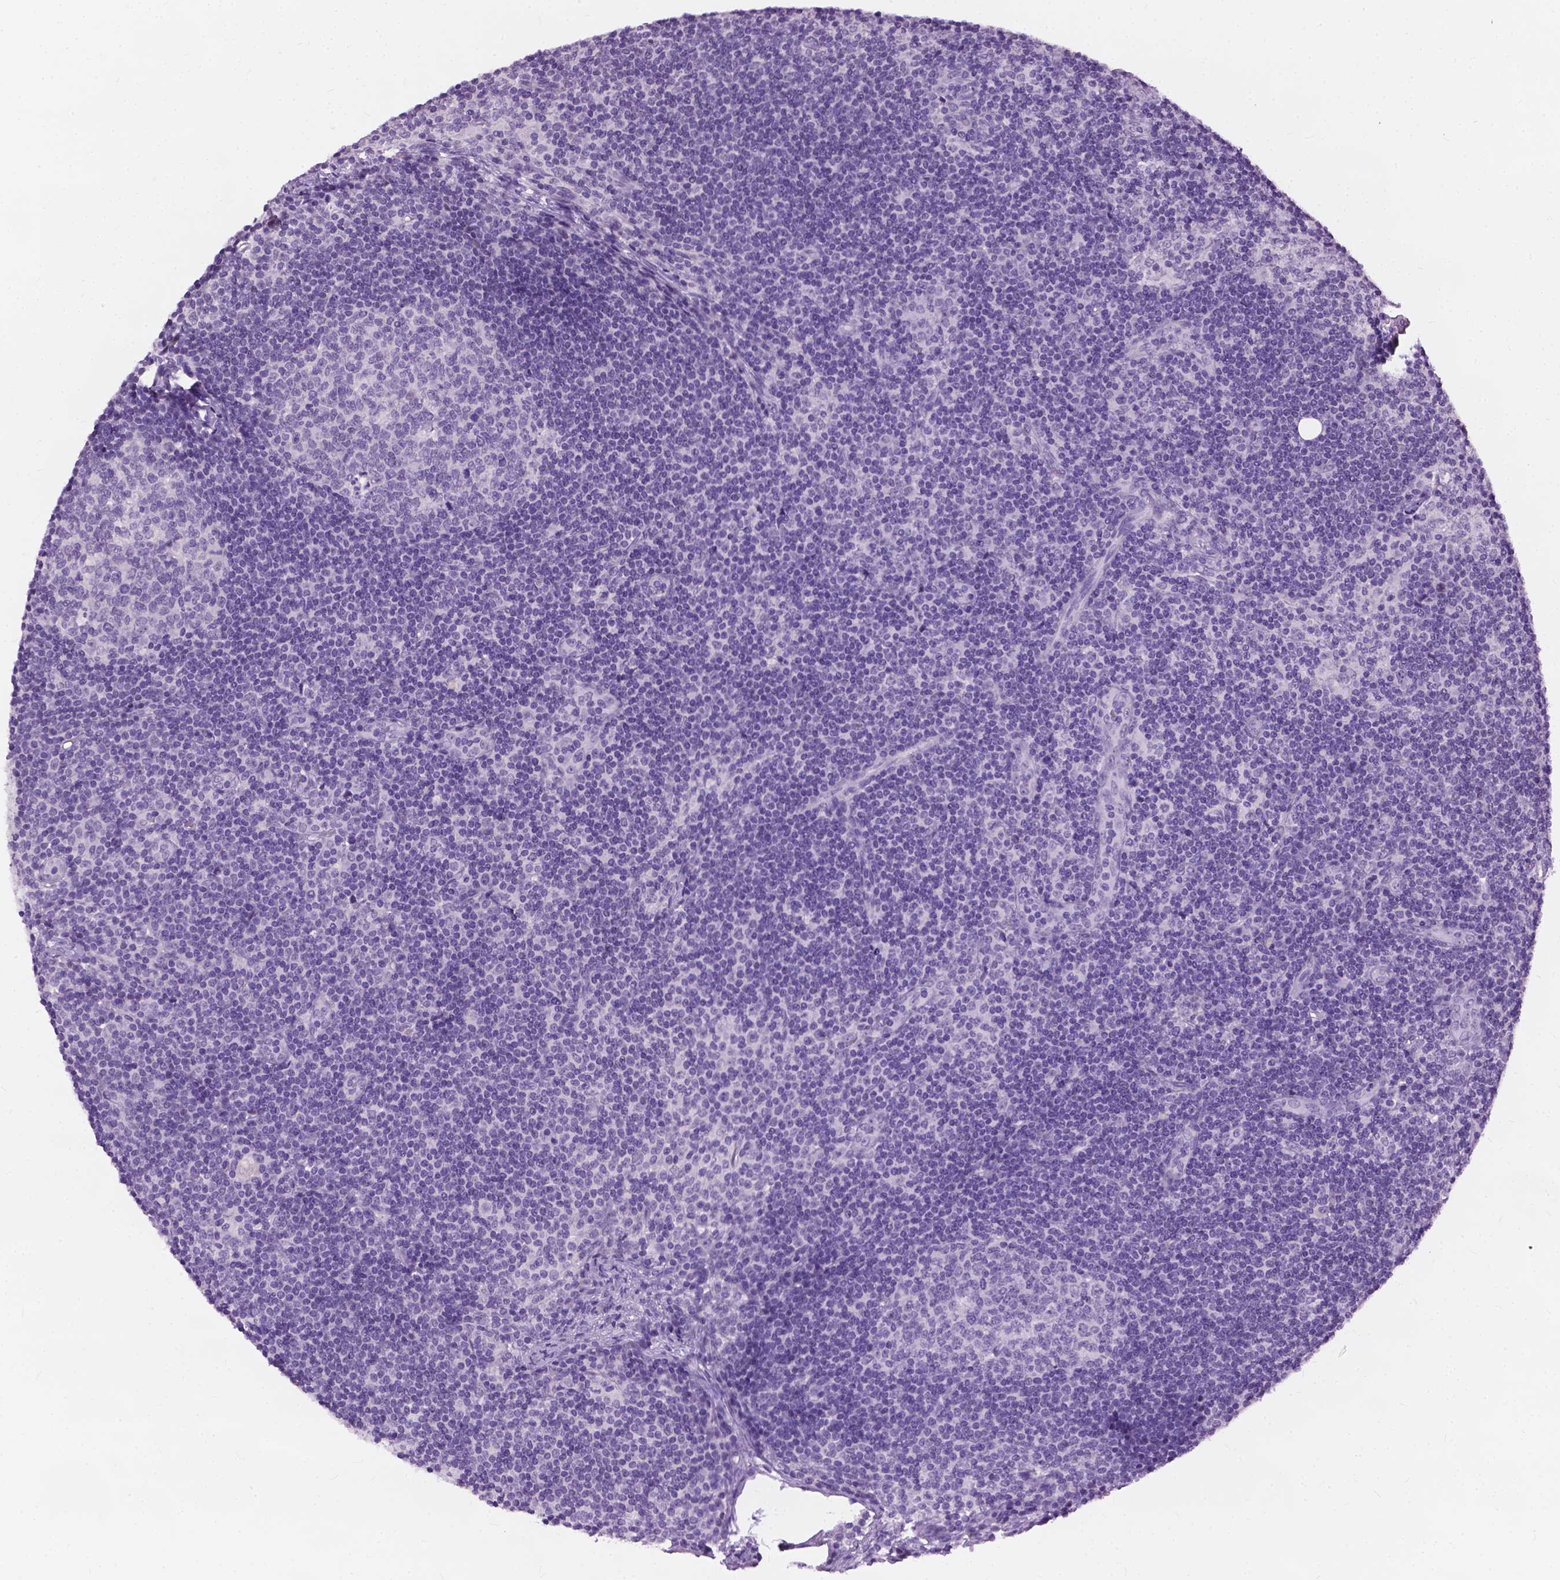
{"staining": {"intensity": "negative", "quantity": "none", "location": "none"}, "tissue": "lymph node", "cell_type": "Germinal center cells", "image_type": "normal", "snomed": [{"axis": "morphology", "description": "Normal tissue, NOS"}, {"axis": "topography", "description": "Lymph node"}], "caption": "Immunohistochemical staining of unremarkable lymph node demonstrates no significant expression in germinal center cells. The staining was performed using DAB (3,3'-diaminobenzidine) to visualize the protein expression in brown, while the nuclei were stained in blue with hematoxylin (Magnification: 20x).", "gene": "GPR37L1", "patient": {"sex": "female", "age": 41}}